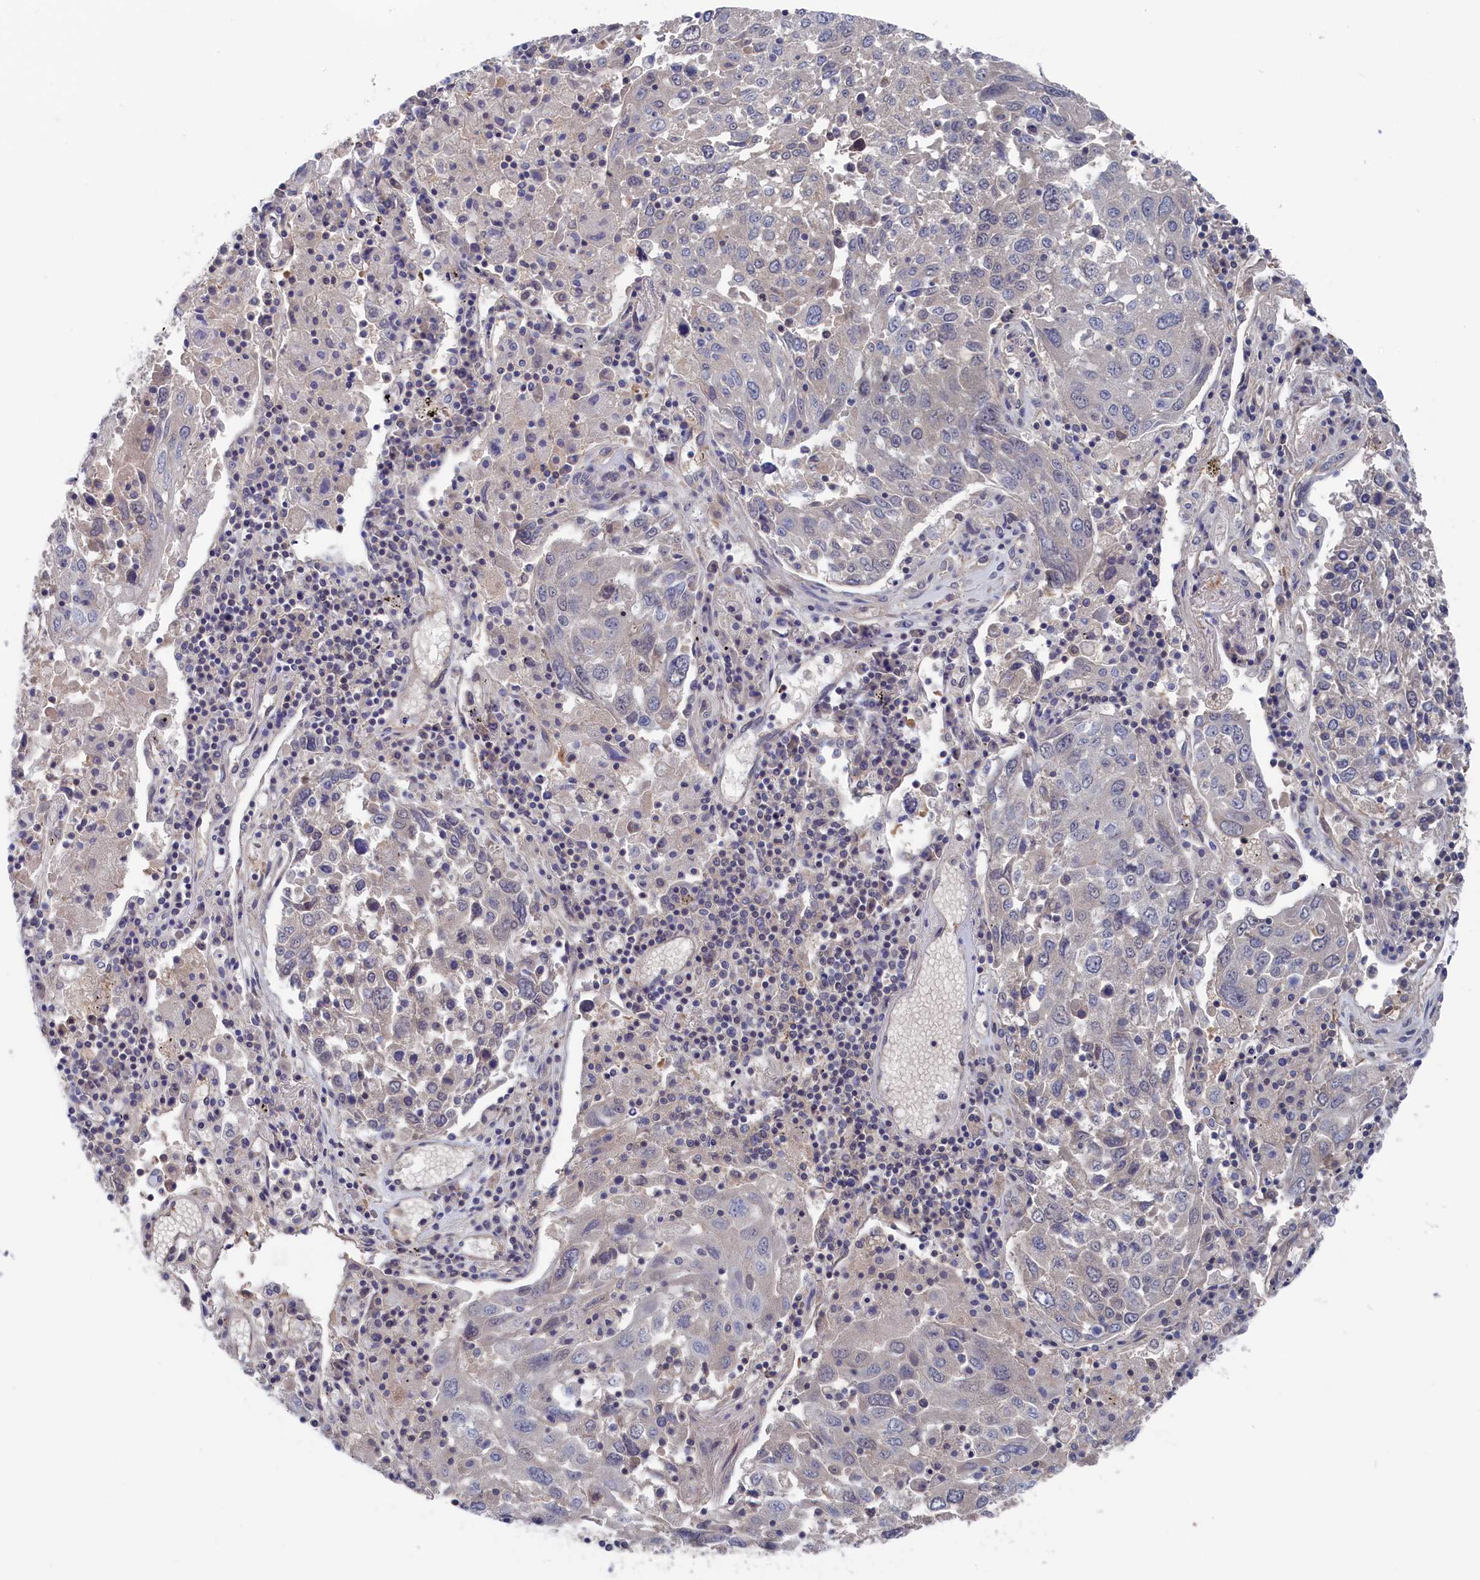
{"staining": {"intensity": "negative", "quantity": "none", "location": "none"}, "tissue": "lung cancer", "cell_type": "Tumor cells", "image_type": "cancer", "snomed": [{"axis": "morphology", "description": "Squamous cell carcinoma, NOS"}, {"axis": "topography", "description": "Lung"}], "caption": "This is an immunohistochemistry (IHC) micrograph of human squamous cell carcinoma (lung). There is no positivity in tumor cells.", "gene": "NUTF2", "patient": {"sex": "male", "age": 65}}